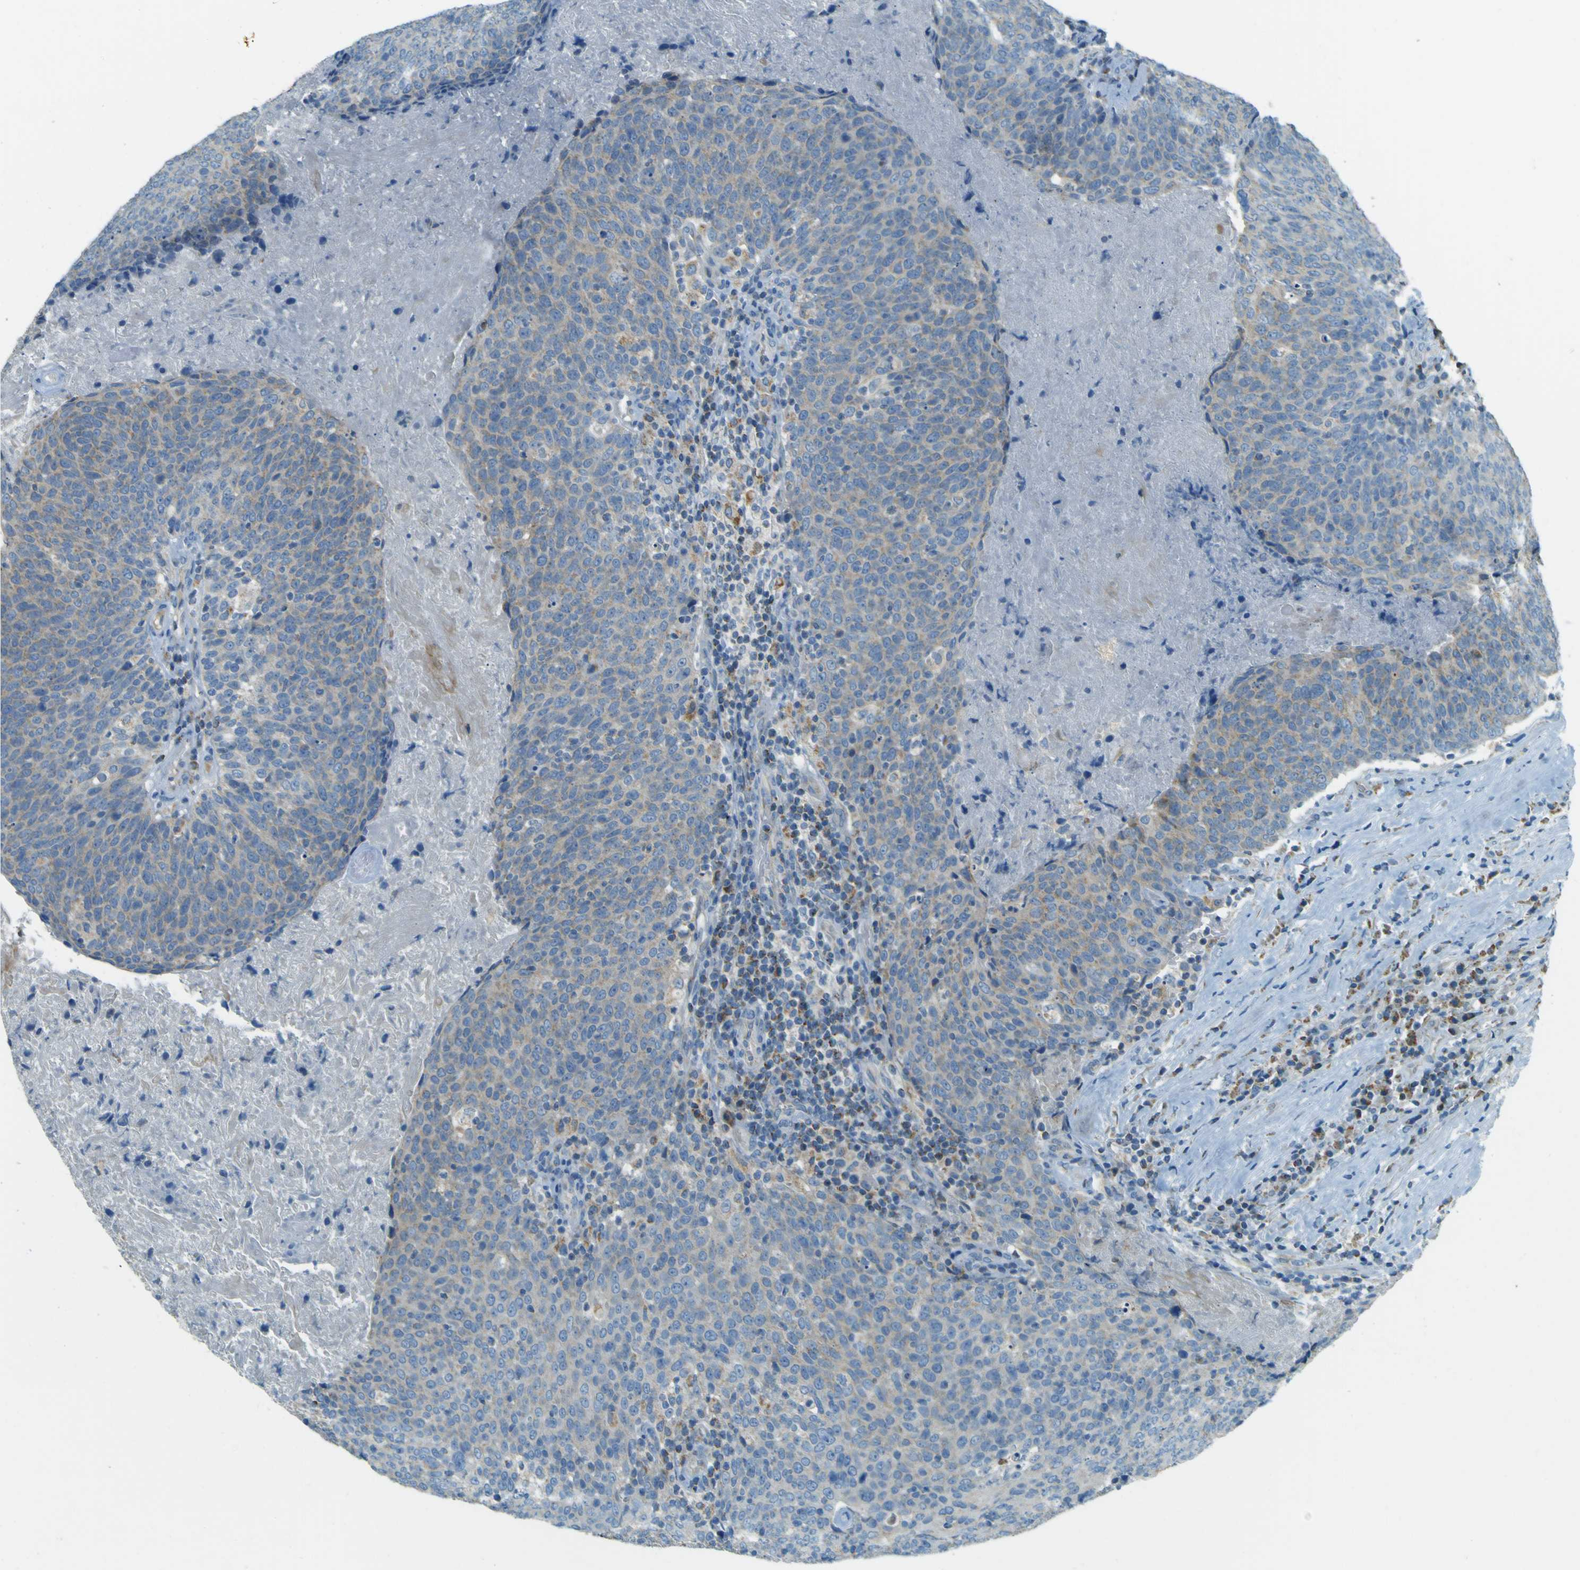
{"staining": {"intensity": "negative", "quantity": "none", "location": "none"}, "tissue": "head and neck cancer", "cell_type": "Tumor cells", "image_type": "cancer", "snomed": [{"axis": "morphology", "description": "Squamous cell carcinoma, NOS"}, {"axis": "morphology", "description": "Squamous cell carcinoma, metastatic, NOS"}, {"axis": "topography", "description": "Lymph node"}, {"axis": "topography", "description": "Head-Neck"}], "caption": "The image demonstrates no significant expression in tumor cells of head and neck cancer. Brightfield microscopy of immunohistochemistry stained with DAB (3,3'-diaminobenzidine) (brown) and hematoxylin (blue), captured at high magnification.", "gene": "FKTN", "patient": {"sex": "male", "age": 62}}